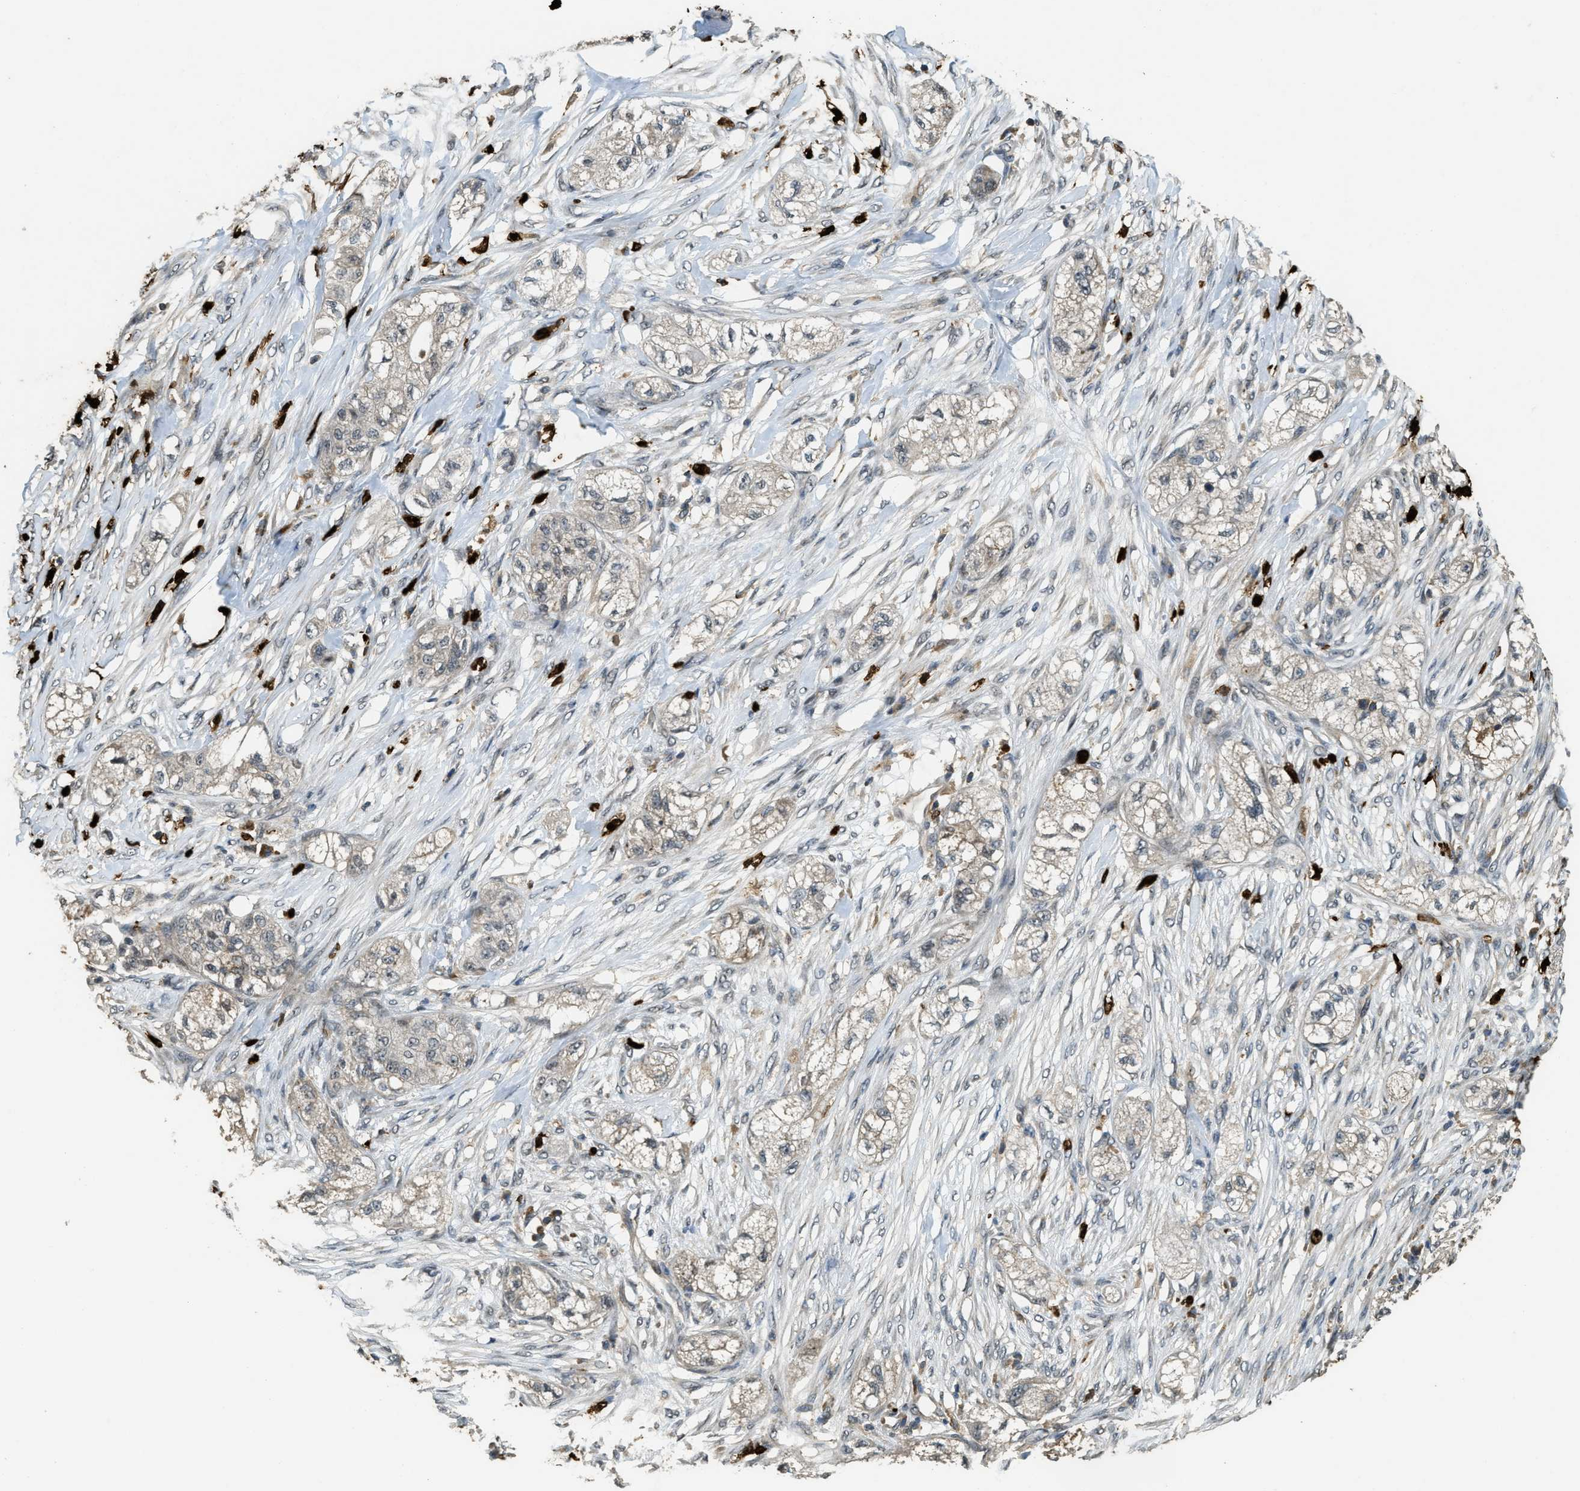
{"staining": {"intensity": "negative", "quantity": "none", "location": "none"}, "tissue": "pancreatic cancer", "cell_type": "Tumor cells", "image_type": "cancer", "snomed": [{"axis": "morphology", "description": "Adenocarcinoma, NOS"}, {"axis": "topography", "description": "Pancreas"}], "caption": "There is no significant positivity in tumor cells of adenocarcinoma (pancreatic).", "gene": "RNF141", "patient": {"sex": "female", "age": 78}}